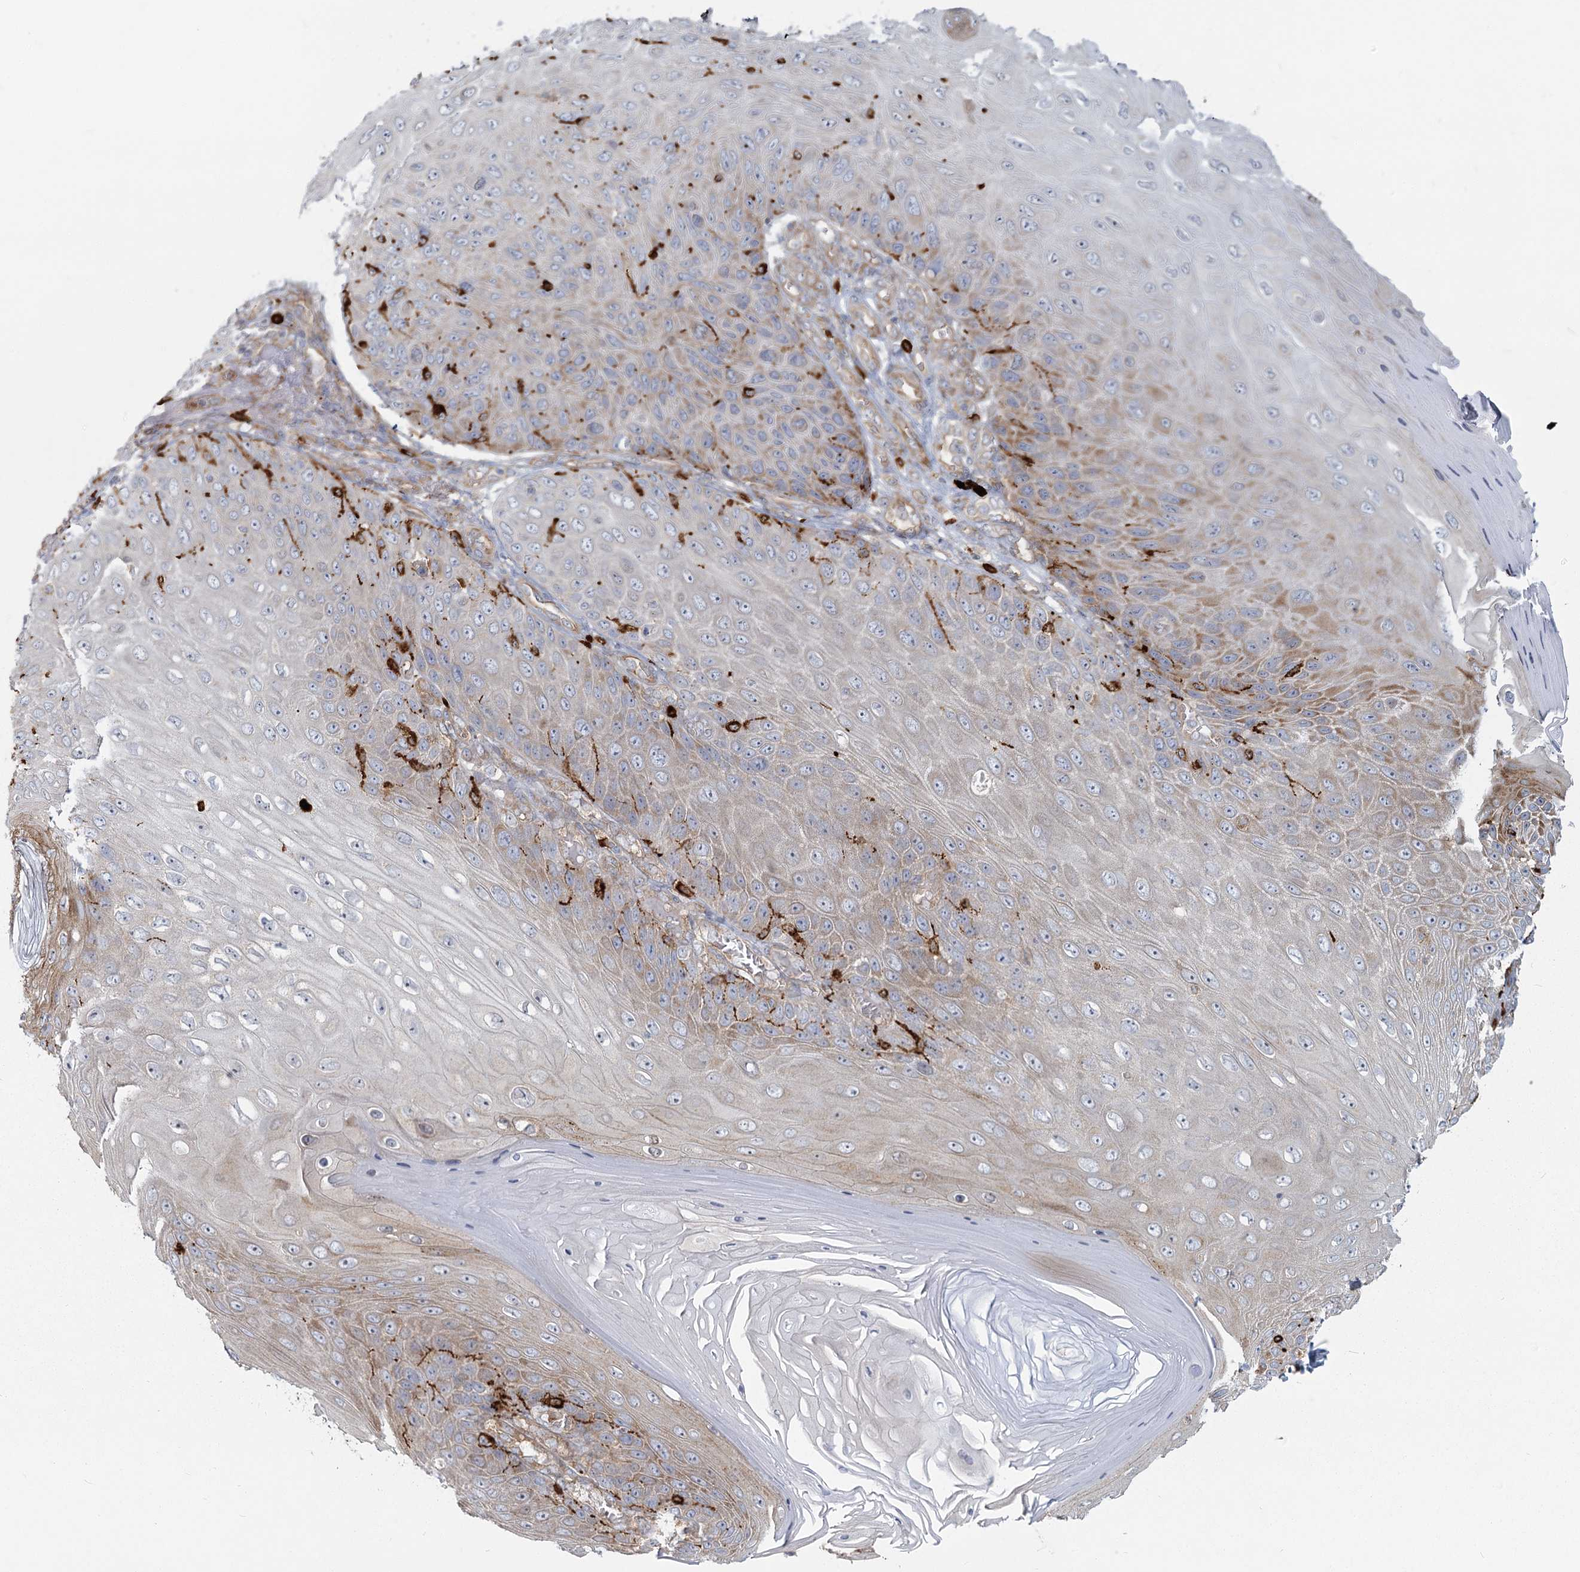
{"staining": {"intensity": "moderate", "quantity": "<25%", "location": "cytoplasmic/membranous"}, "tissue": "skin cancer", "cell_type": "Tumor cells", "image_type": "cancer", "snomed": [{"axis": "morphology", "description": "Squamous cell carcinoma, NOS"}, {"axis": "topography", "description": "Skin"}], "caption": "Immunohistochemistry (DAB) staining of skin squamous cell carcinoma exhibits moderate cytoplasmic/membranous protein positivity in about <25% of tumor cells.", "gene": "HARS2", "patient": {"sex": "female", "age": 88}}